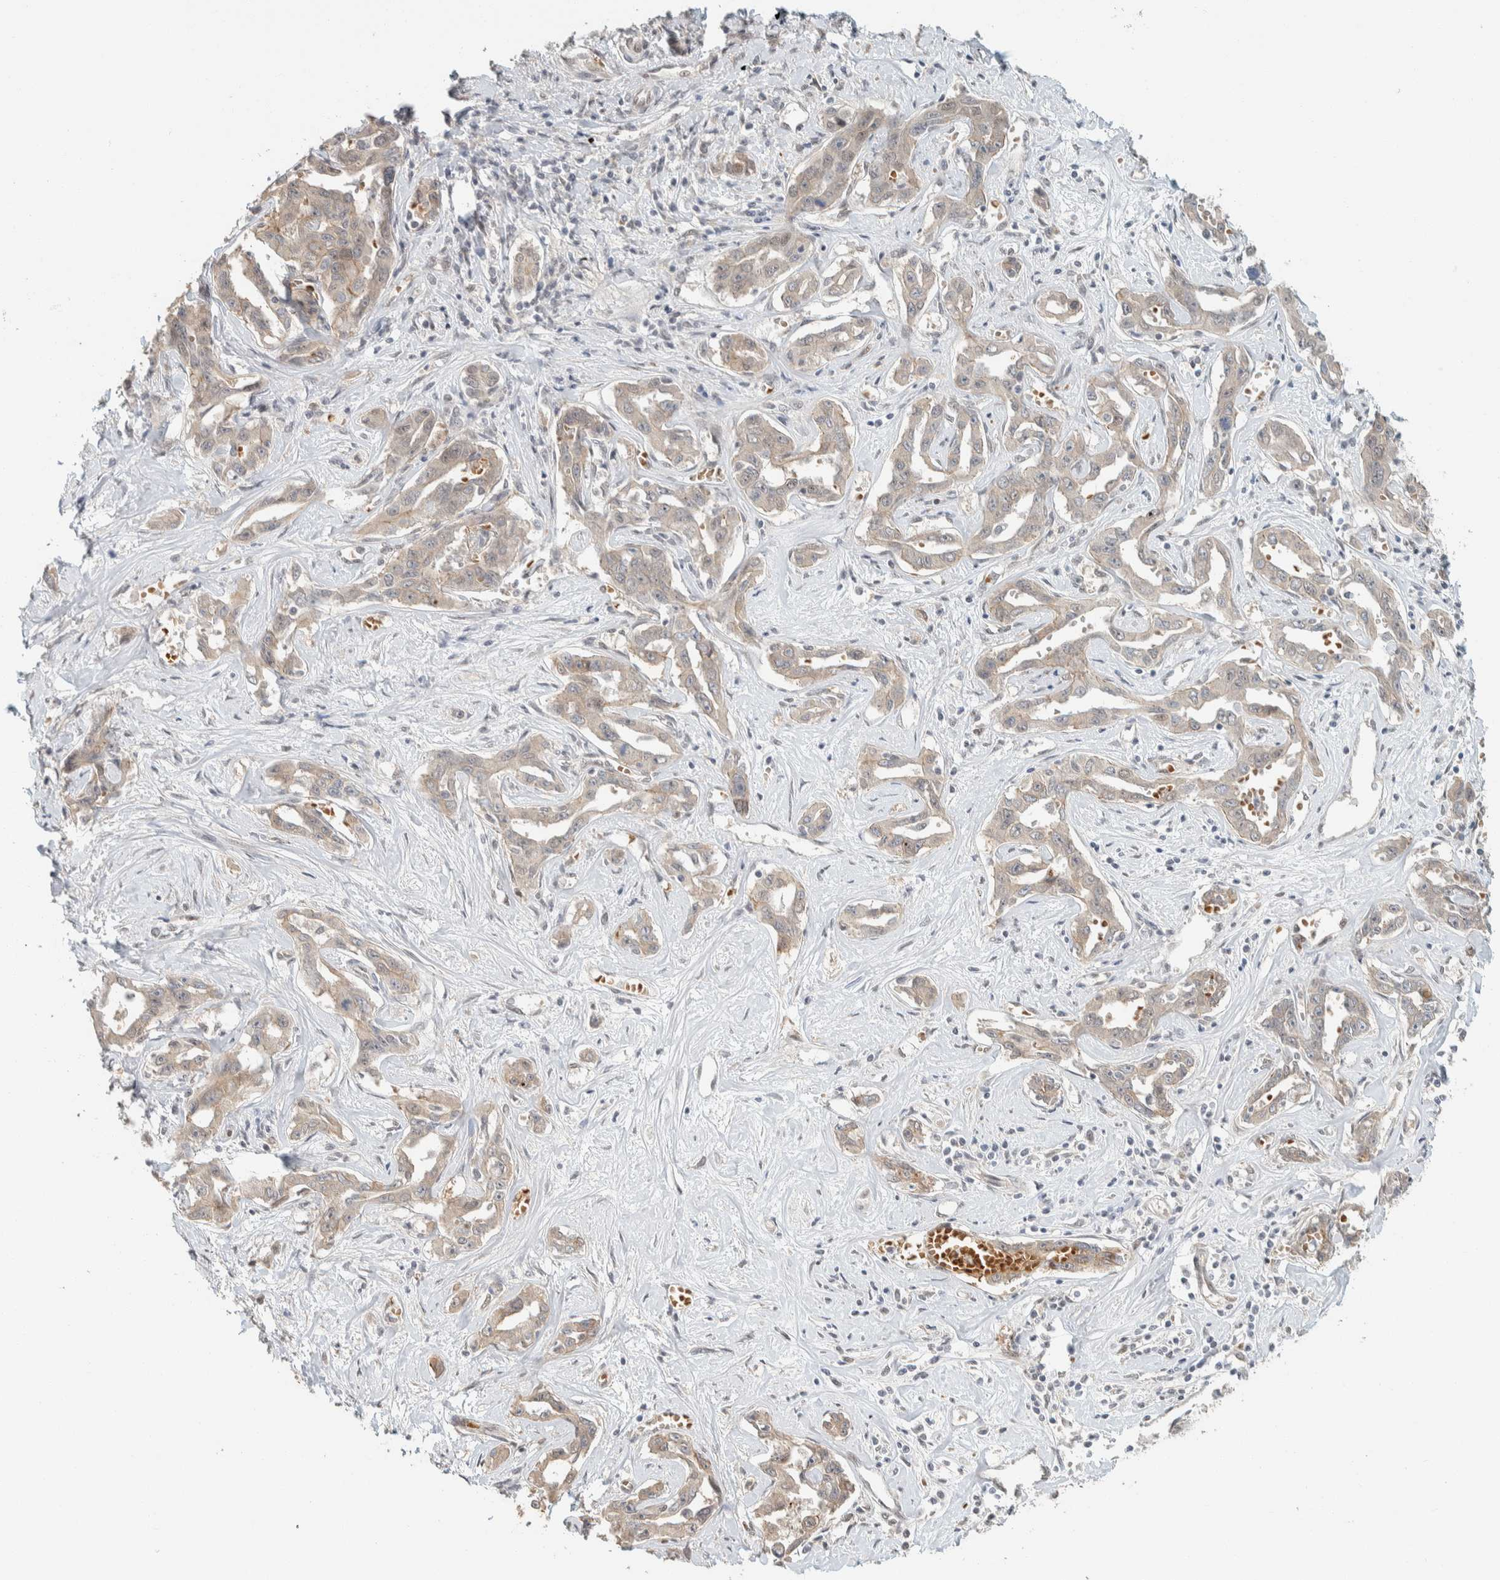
{"staining": {"intensity": "weak", "quantity": ">75%", "location": "cytoplasmic/membranous"}, "tissue": "liver cancer", "cell_type": "Tumor cells", "image_type": "cancer", "snomed": [{"axis": "morphology", "description": "Cholangiocarcinoma"}, {"axis": "topography", "description": "Liver"}], "caption": "Cholangiocarcinoma (liver) stained with IHC shows weak cytoplasmic/membranous expression in approximately >75% of tumor cells.", "gene": "ZBTB2", "patient": {"sex": "male", "age": 59}}